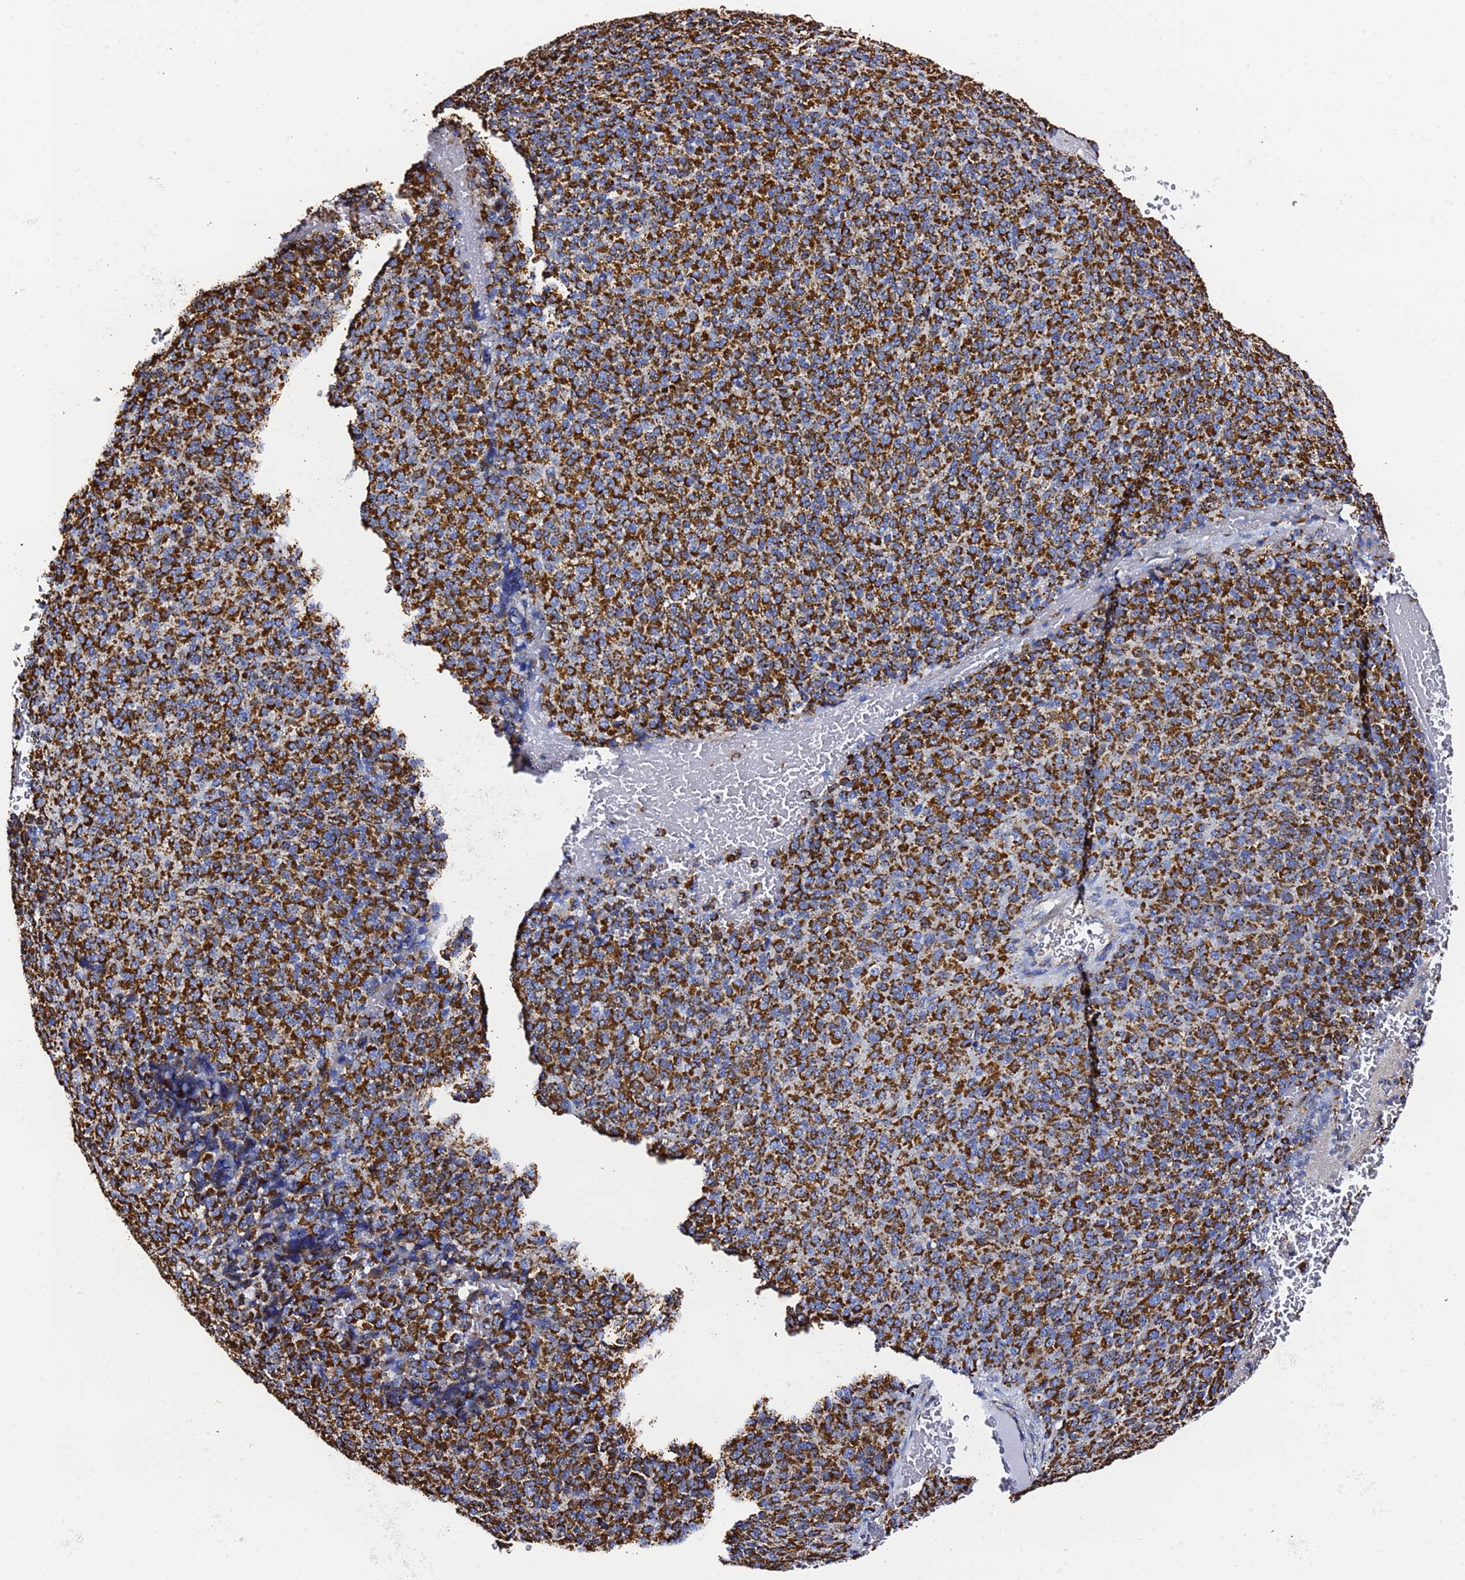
{"staining": {"intensity": "strong", "quantity": ">75%", "location": "cytoplasmic/membranous"}, "tissue": "melanoma", "cell_type": "Tumor cells", "image_type": "cancer", "snomed": [{"axis": "morphology", "description": "Malignant melanoma, Metastatic site"}, {"axis": "topography", "description": "Brain"}], "caption": "About >75% of tumor cells in human melanoma exhibit strong cytoplasmic/membranous protein staining as visualized by brown immunohistochemical staining.", "gene": "PHB2", "patient": {"sex": "female", "age": 56}}